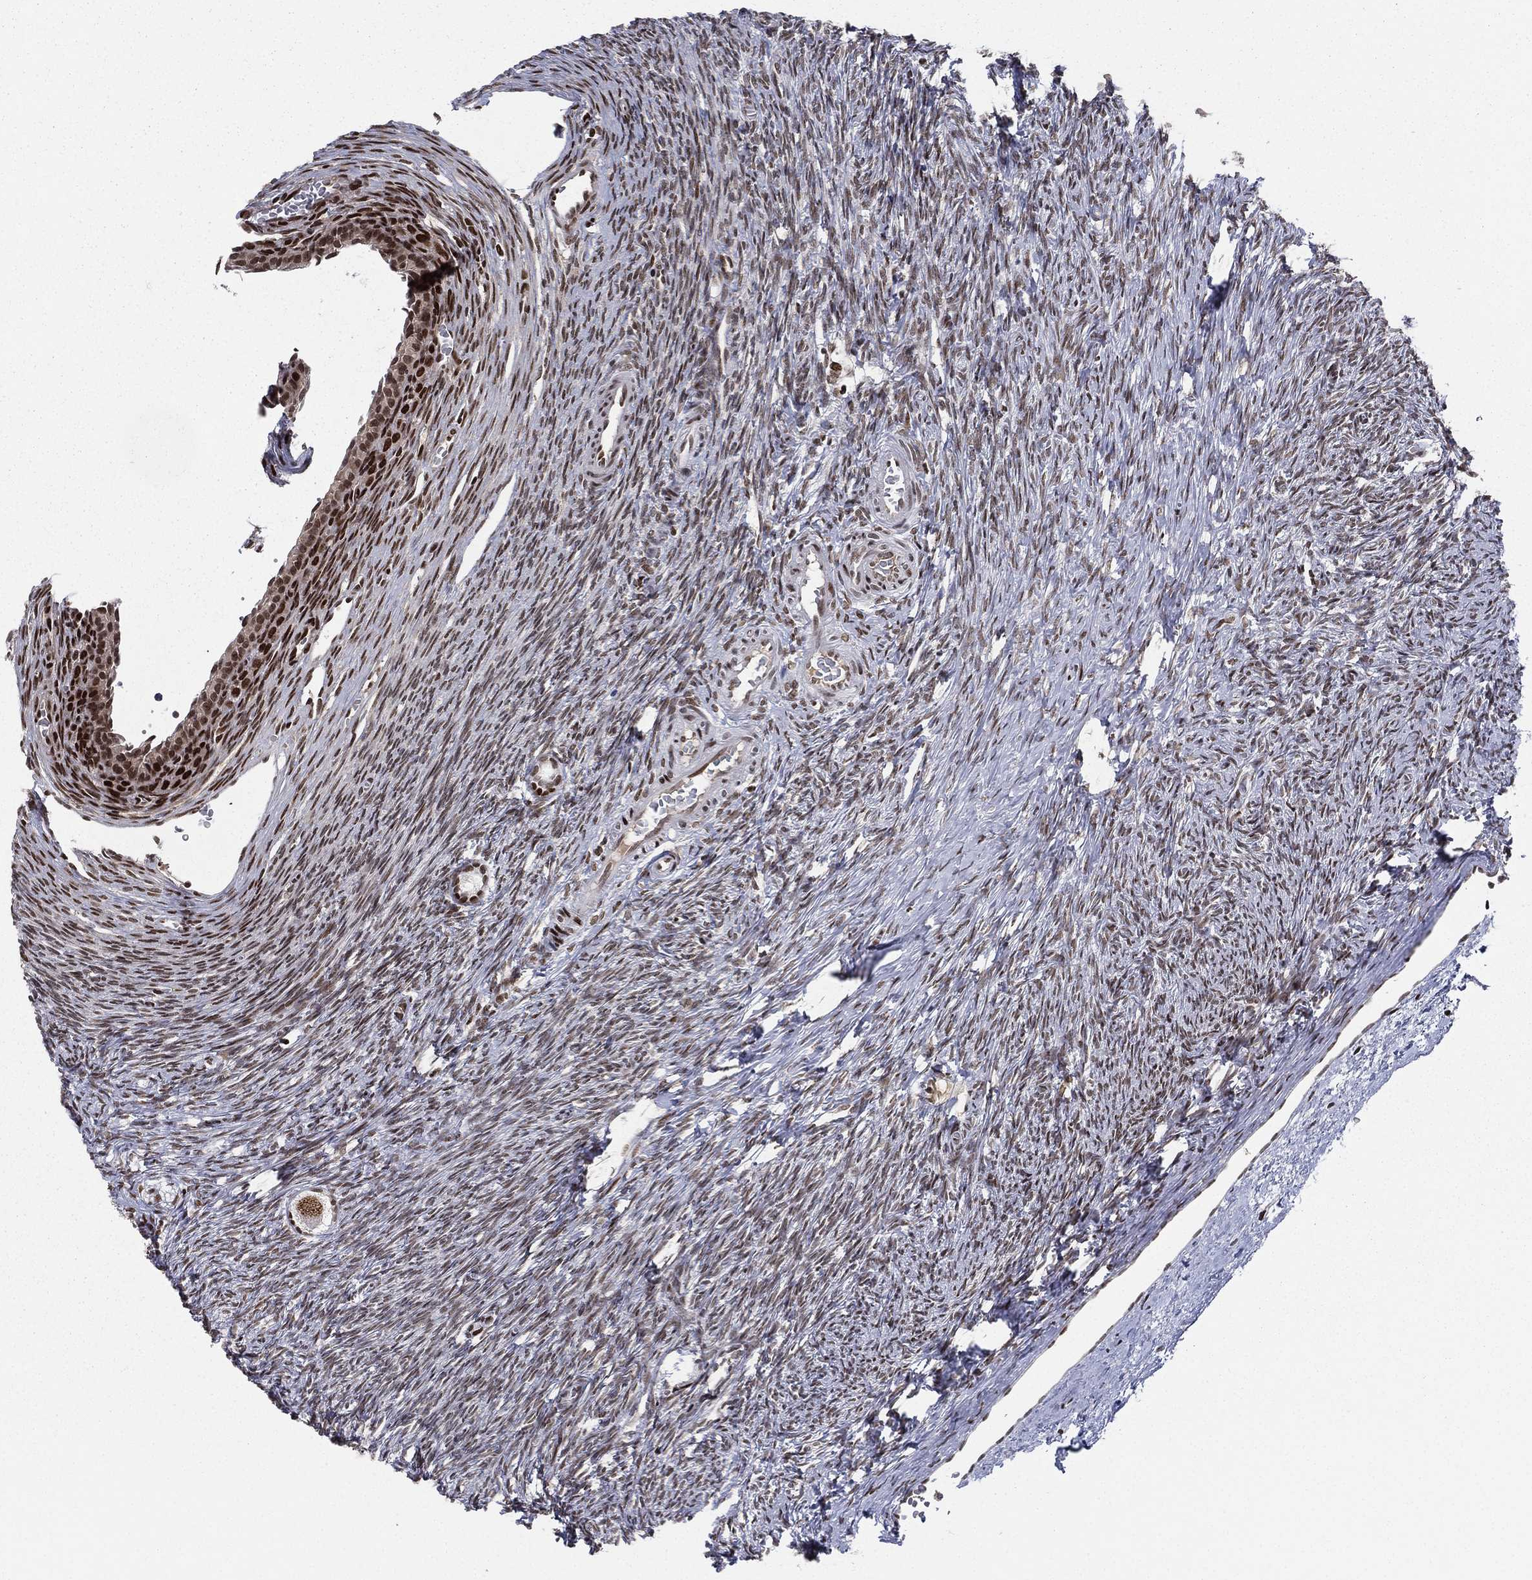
{"staining": {"intensity": "strong", "quantity": "25%-75%", "location": "nuclear"}, "tissue": "ovary", "cell_type": "Follicle cells", "image_type": "normal", "snomed": [{"axis": "morphology", "description": "Normal tissue, NOS"}, {"axis": "topography", "description": "Ovary"}], "caption": "A histopathology image of human ovary stained for a protein demonstrates strong nuclear brown staining in follicle cells. (brown staining indicates protein expression, while blue staining denotes nuclei).", "gene": "RTF1", "patient": {"sex": "female", "age": 27}}